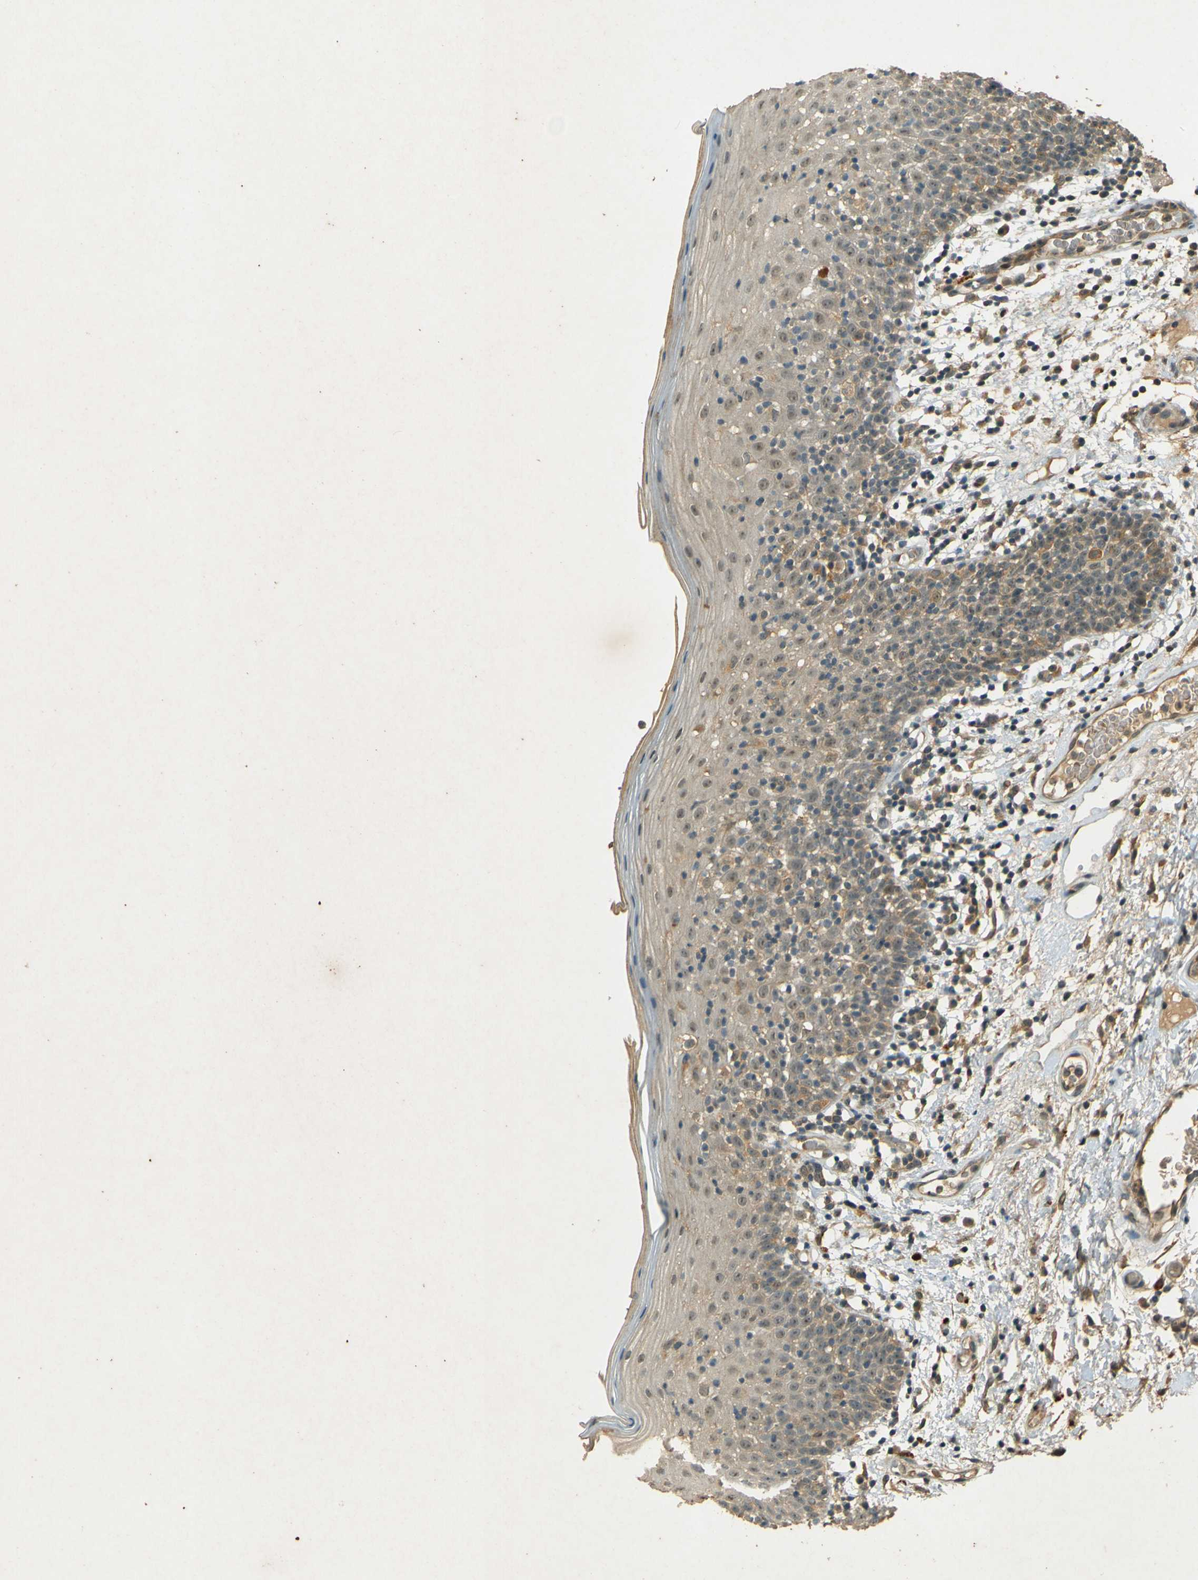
{"staining": {"intensity": "negative", "quantity": "none", "location": "none"}, "tissue": "oral mucosa", "cell_type": "Squamous epithelial cells", "image_type": "normal", "snomed": [{"axis": "morphology", "description": "Normal tissue, NOS"}, {"axis": "morphology", "description": "Squamous cell carcinoma, NOS"}, {"axis": "topography", "description": "Skeletal muscle"}, {"axis": "topography", "description": "Oral tissue"}], "caption": "An image of human oral mucosa is negative for staining in squamous epithelial cells. The staining was performed using DAB to visualize the protein expression in brown, while the nuclei were stained in blue with hematoxylin (Magnification: 20x).", "gene": "MPDZ", "patient": {"sex": "male", "age": 71}}